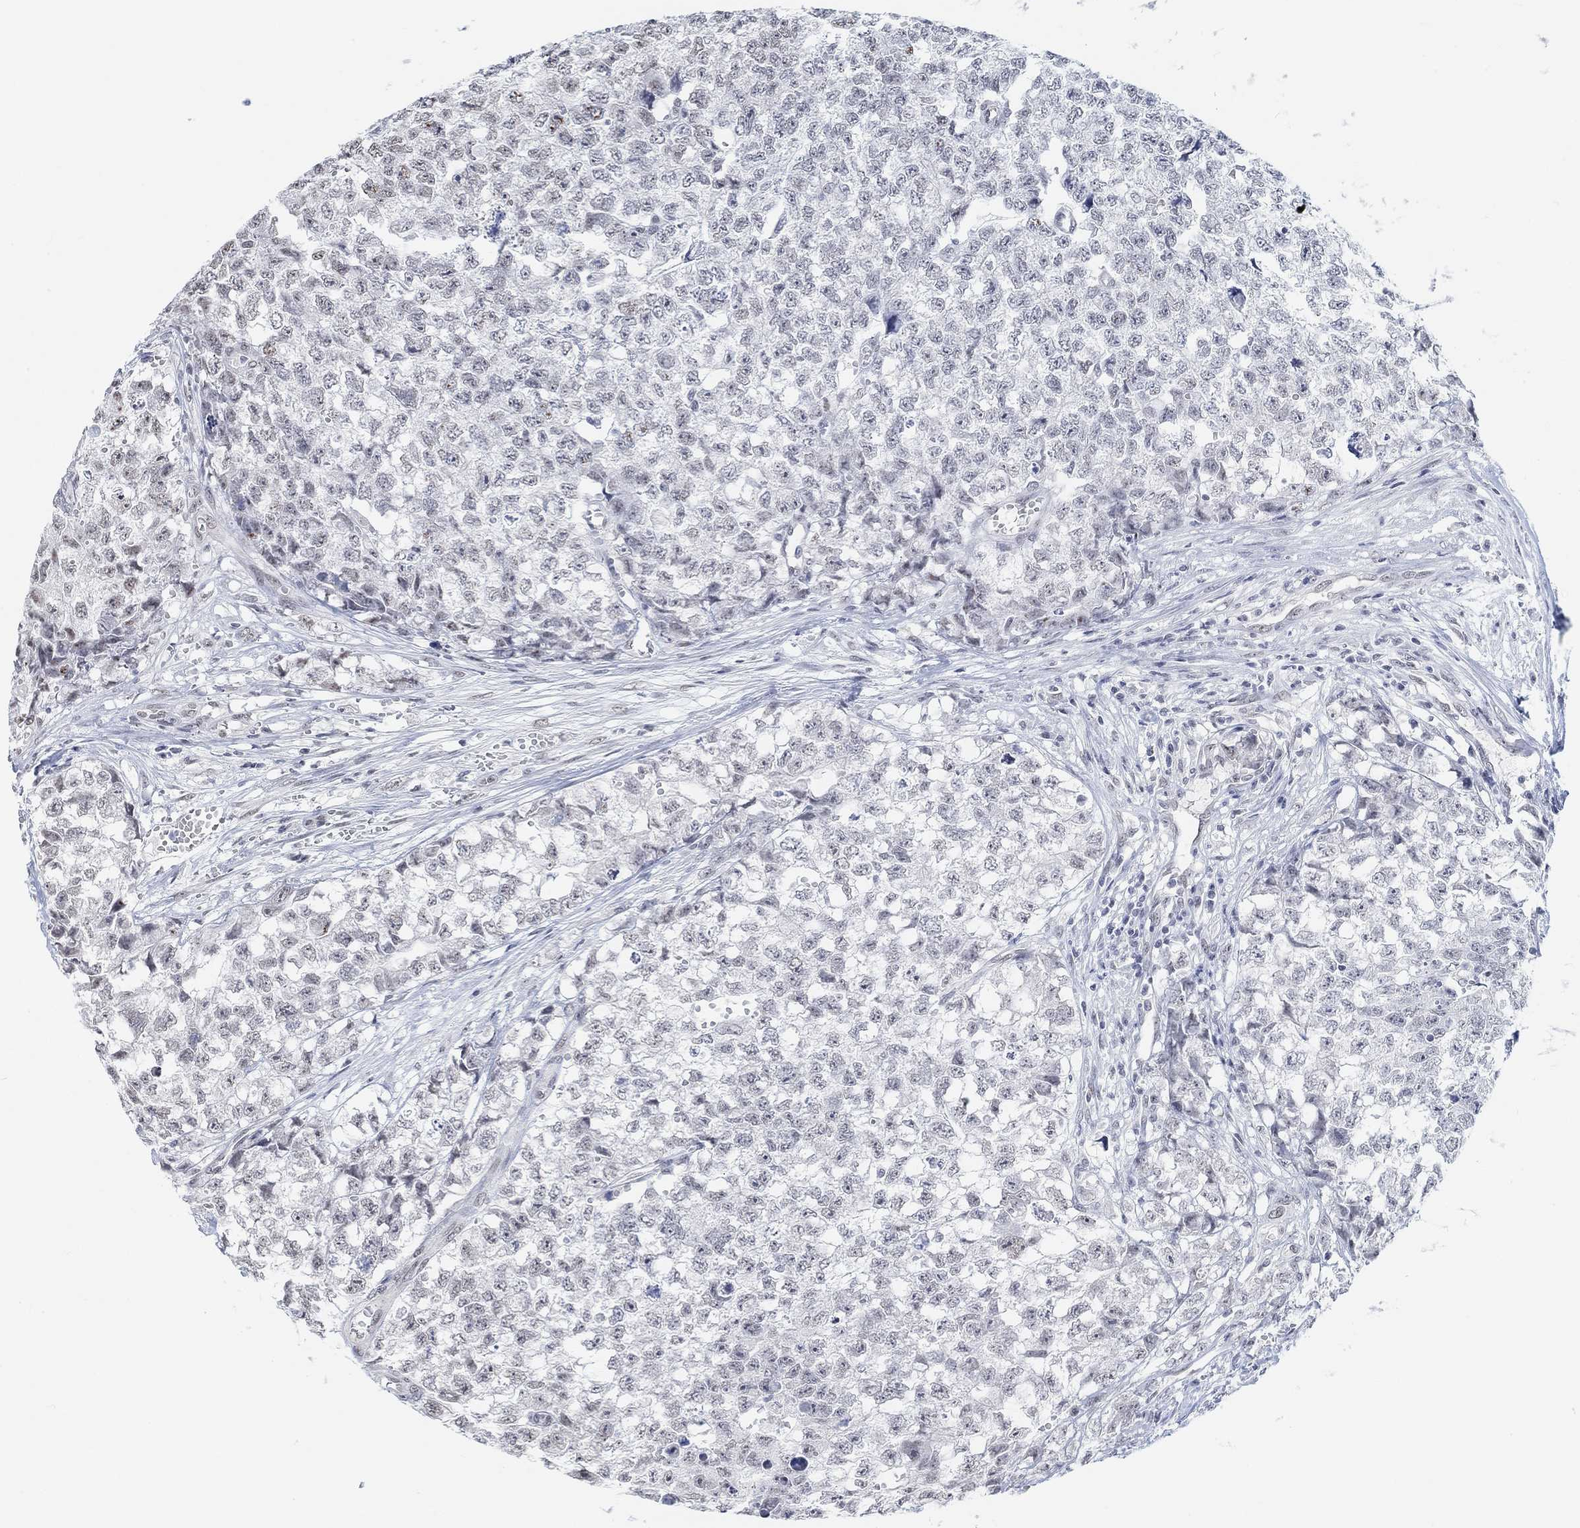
{"staining": {"intensity": "weak", "quantity": "<25%", "location": "nuclear"}, "tissue": "testis cancer", "cell_type": "Tumor cells", "image_type": "cancer", "snomed": [{"axis": "morphology", "description": "Seminoma, NOS"}, {"axis": "morphology", "description": "Carcinoma, Embryonal, NOS"}, {"axis": "topography", "description": "Testis"}], "caption": "Immunohistochemical staining of testis cancer displays no significant expression in tumor cells. Nuclei are stained in blue.", "gene": "PURG", "patient": {"sex": "male", "age": 22}}